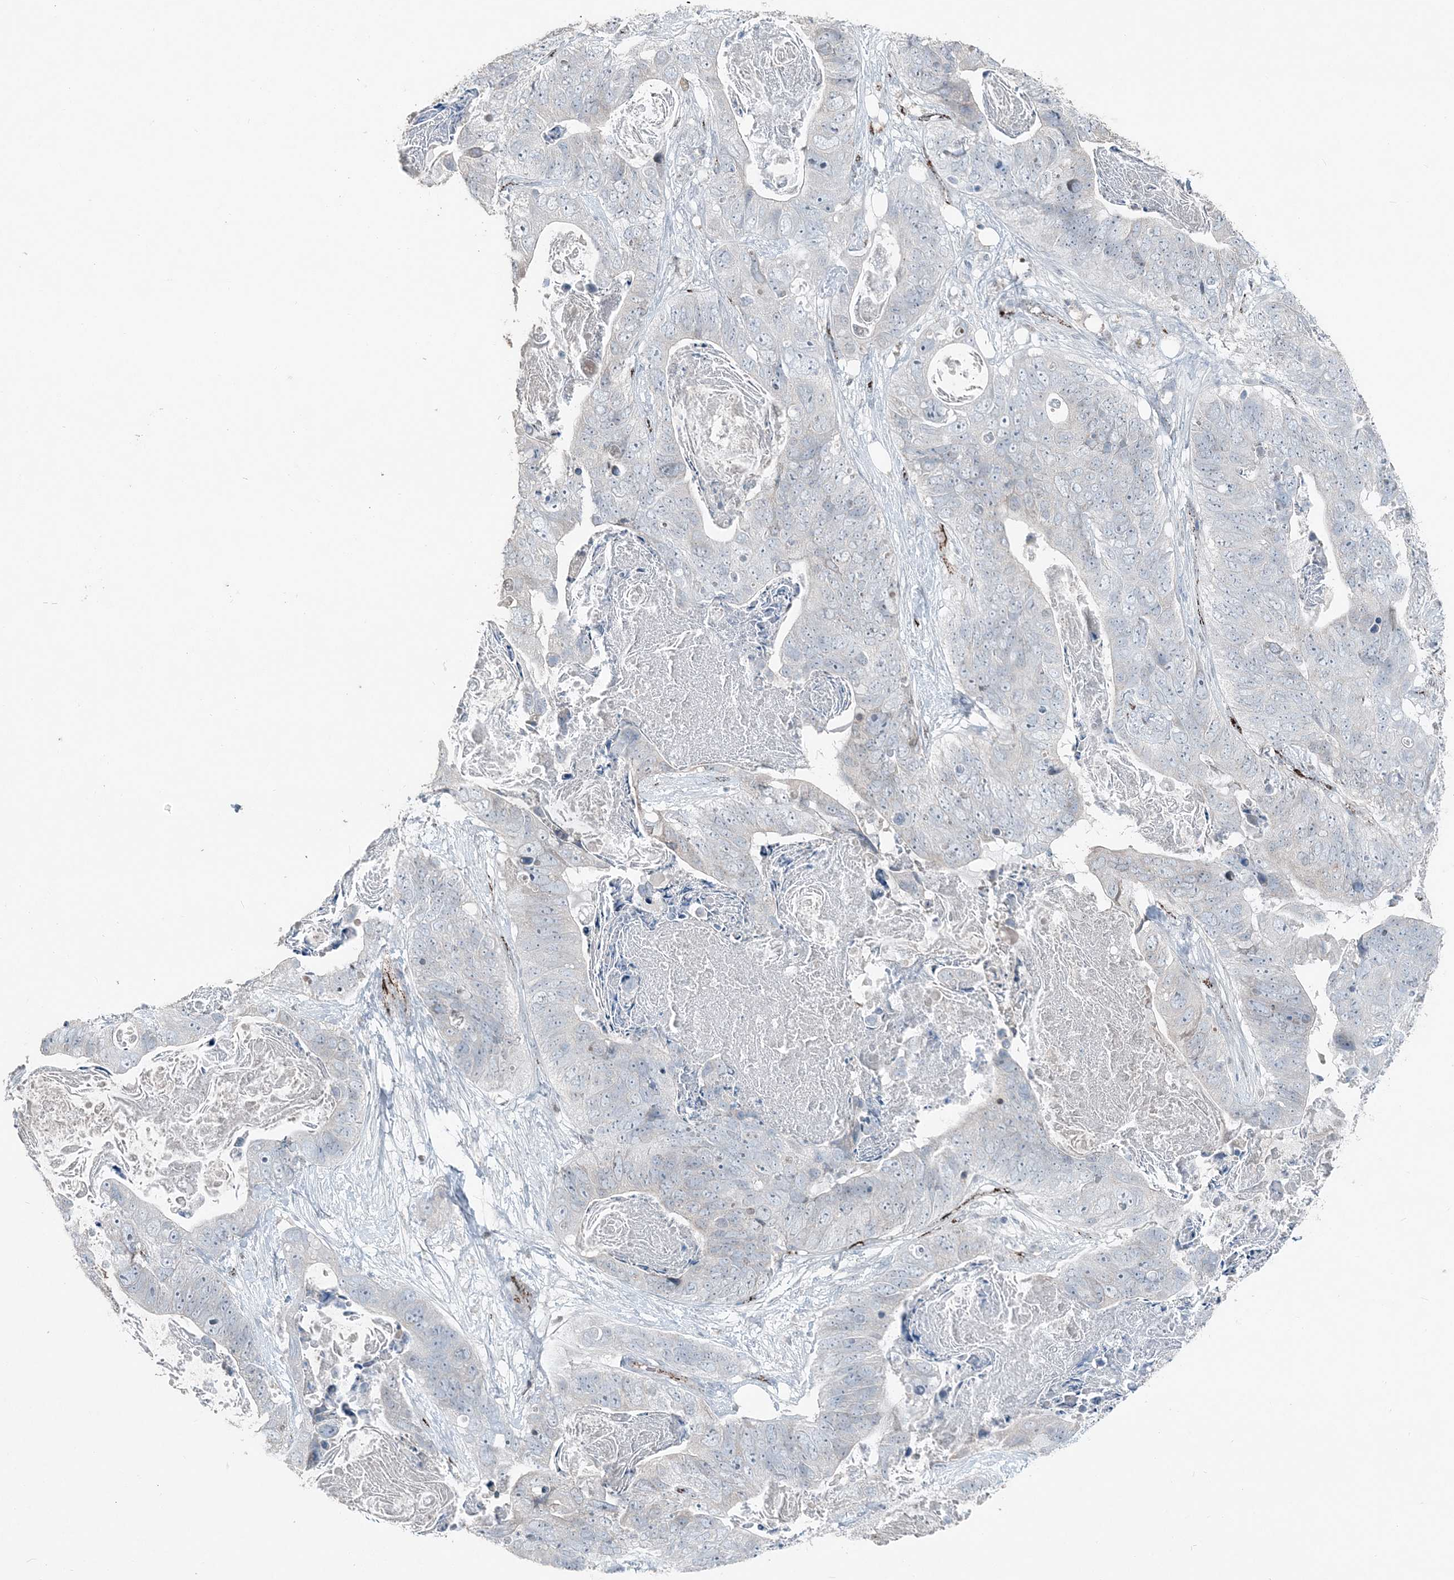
{"staining": {"intensity": "negative", "quantity": "none", "location": "none"}, "tissue": "stomach cancer", "cell_type": "Tumor cells", "image_type": "cancer", "snomed": [{"axis": "morphology", "description": "Adenocarcinoma, NOS"}, {"axis": "topography", "description": "Stomach"}], "caption": "Tumor cells are negative for protein expression in human stomach cancer (adenocarcinoma).", "gene": "ELOVL7", "patient": {"sex": "female", "age": 89}}